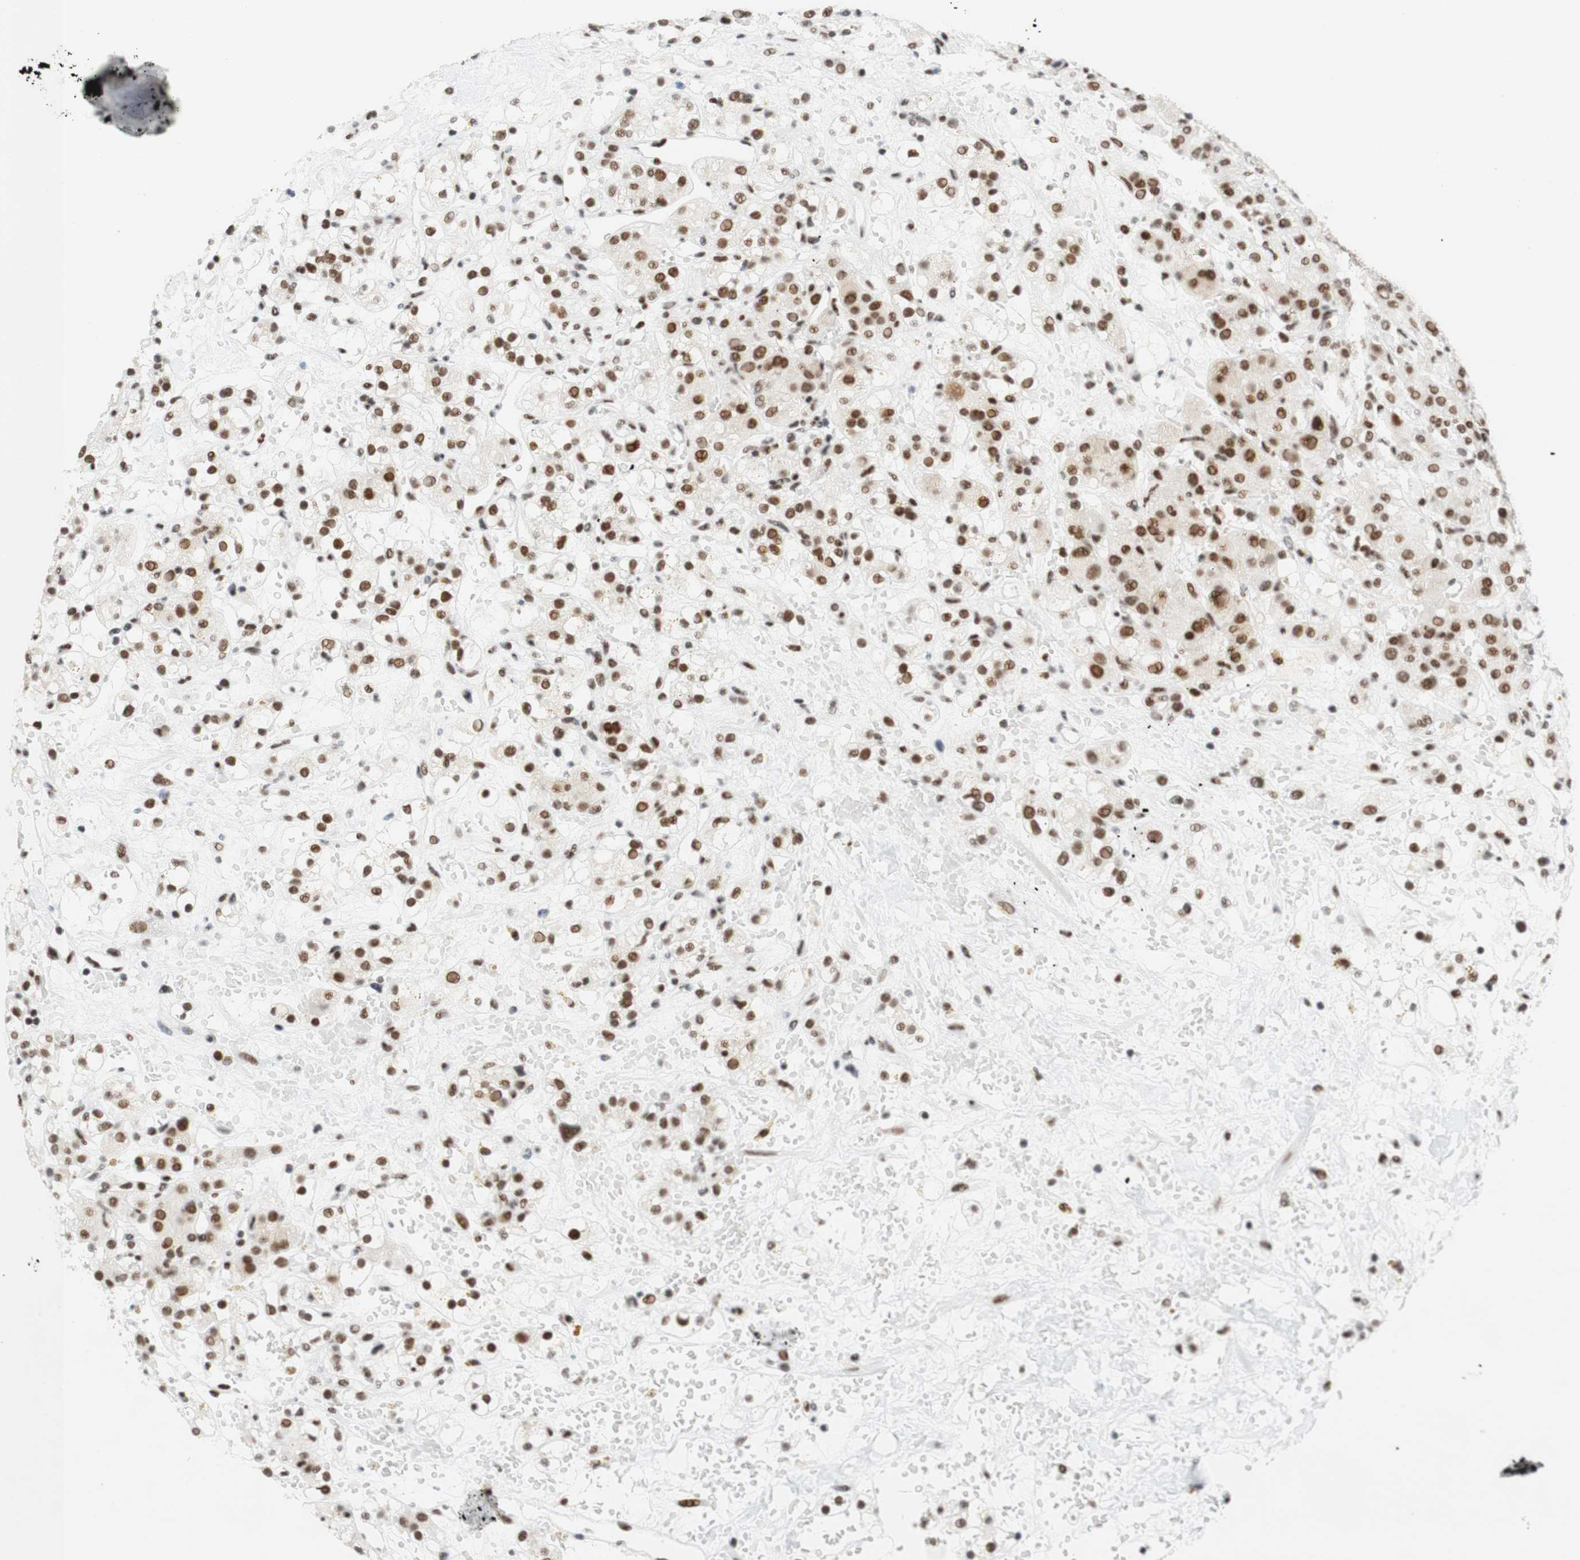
{"staining": {"intensity": "moderate", "quantity": "25%-75%", "location": "nuclear"}, "tissue": "renal cancer", "cell_type": "Tumor cells", "image_type": "cancer", "snomed": [{"axis": "morphology", "description": "Adenocarcinoma, NOS"}, {"axis": "topography", "description": "Kidney"}], "caption": "The micrograph exhibits a brown stain indicating the presence of a protein in the nuclear of tumor cells in renal cancer.", "gene": "RNF20", "patient": {"sex": "male", "age": 61}}